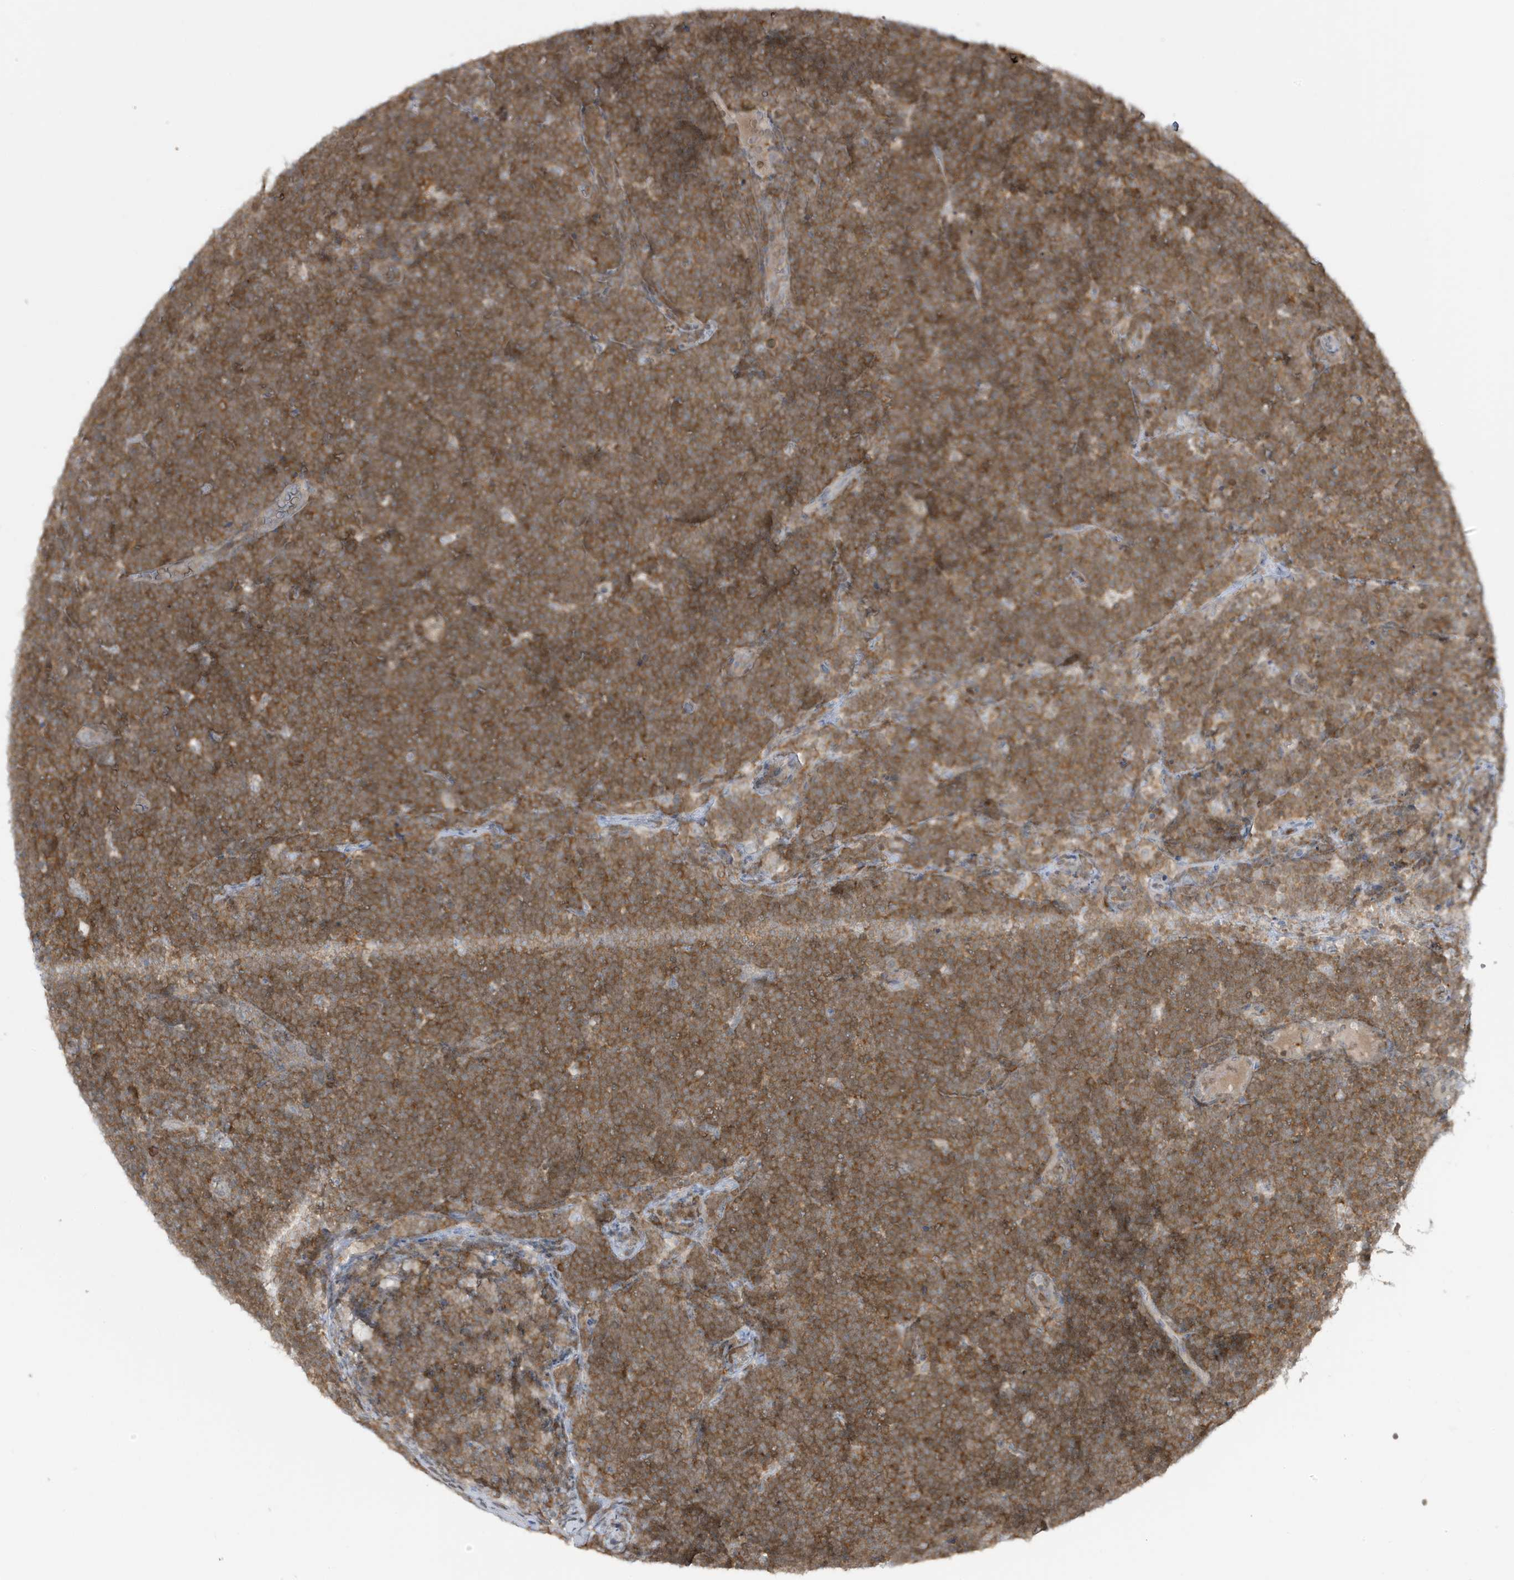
{"staining": {"intensity": "moderate", "quantity": ">75%", "location": "cytoplasmic/membranous"}, "tissue": "lymphoma", "cell_type": "Tumor cells", "image_type": "cancer", "snomed": [{"axis": "morphology", "description": "Malignant lymphoma, non-Hodgkin's type, High grade"}, {"axis": "topography", "description": "Lymph node"}], "caption": "Brown immunohistochemical staining in lymphoma reveals moderate cytoplasmic/membranous expression in approximately >75% of tumor cells.", "gene": "OGA", "patient": {"sex": "male", "age": 13}}